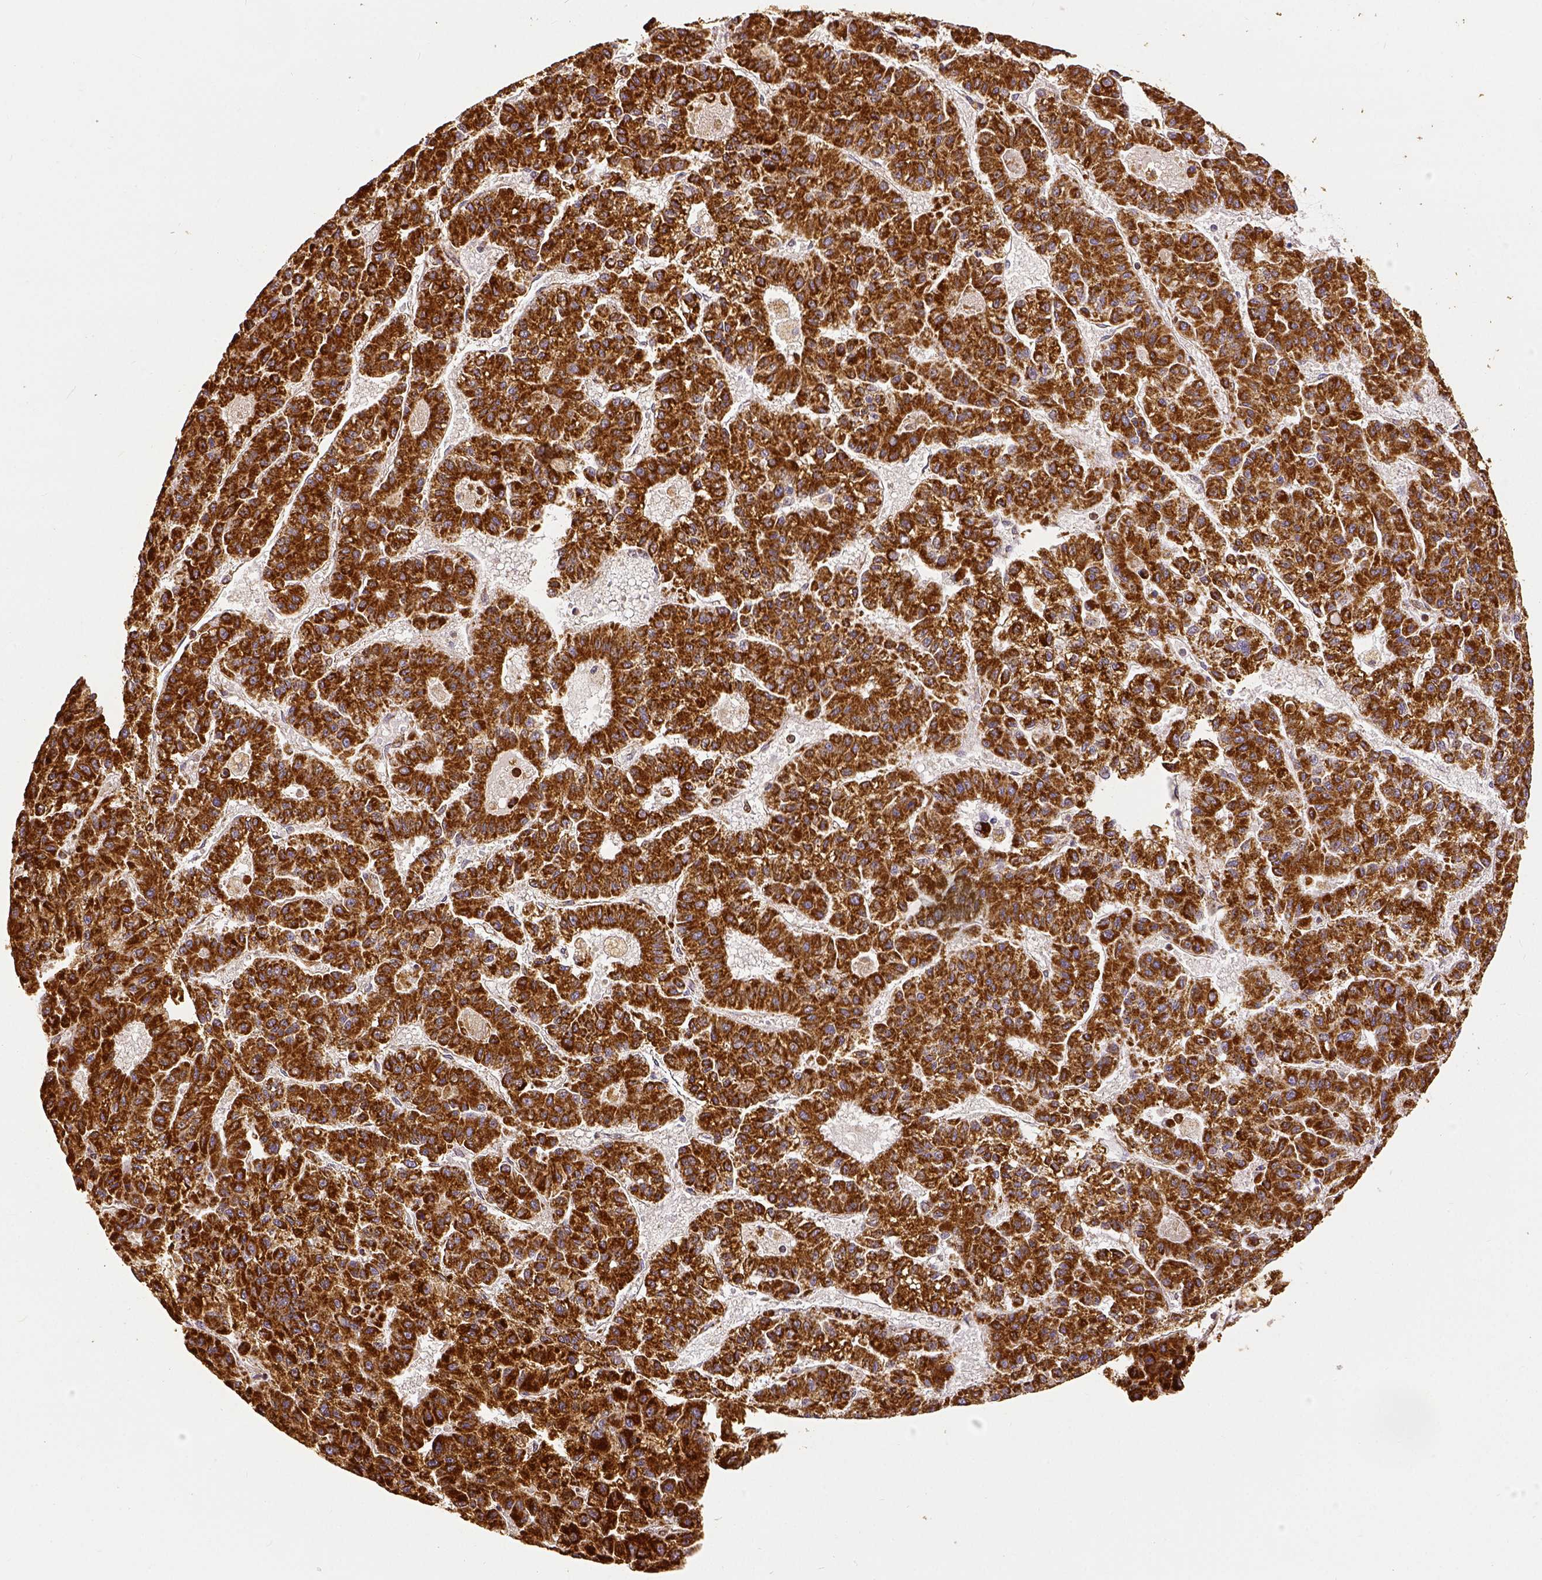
{"staining": {"intensity": "strong", "quantity": ">75%", "location": "cytoplasmic/membranous"}, "tissue": "liver cancer", "cell_type": "Tumor cells", "image_type": "cancer", "snomed": [{"axis": "morphology", "description": "Carcinoma, Hepatocellular, NOS"}, {"axis": "topography", "description": "Liver"}], "caption": "The immunohistochemical stain shows strong cytoplasmic/membranous expression in tumor cells of hepatocellular carcinoma (liver) tissue. (IHC, brightfield microscopy, high magnification).", "gene": "SDHB", "patient": {"sex": "male", "age": 70}}